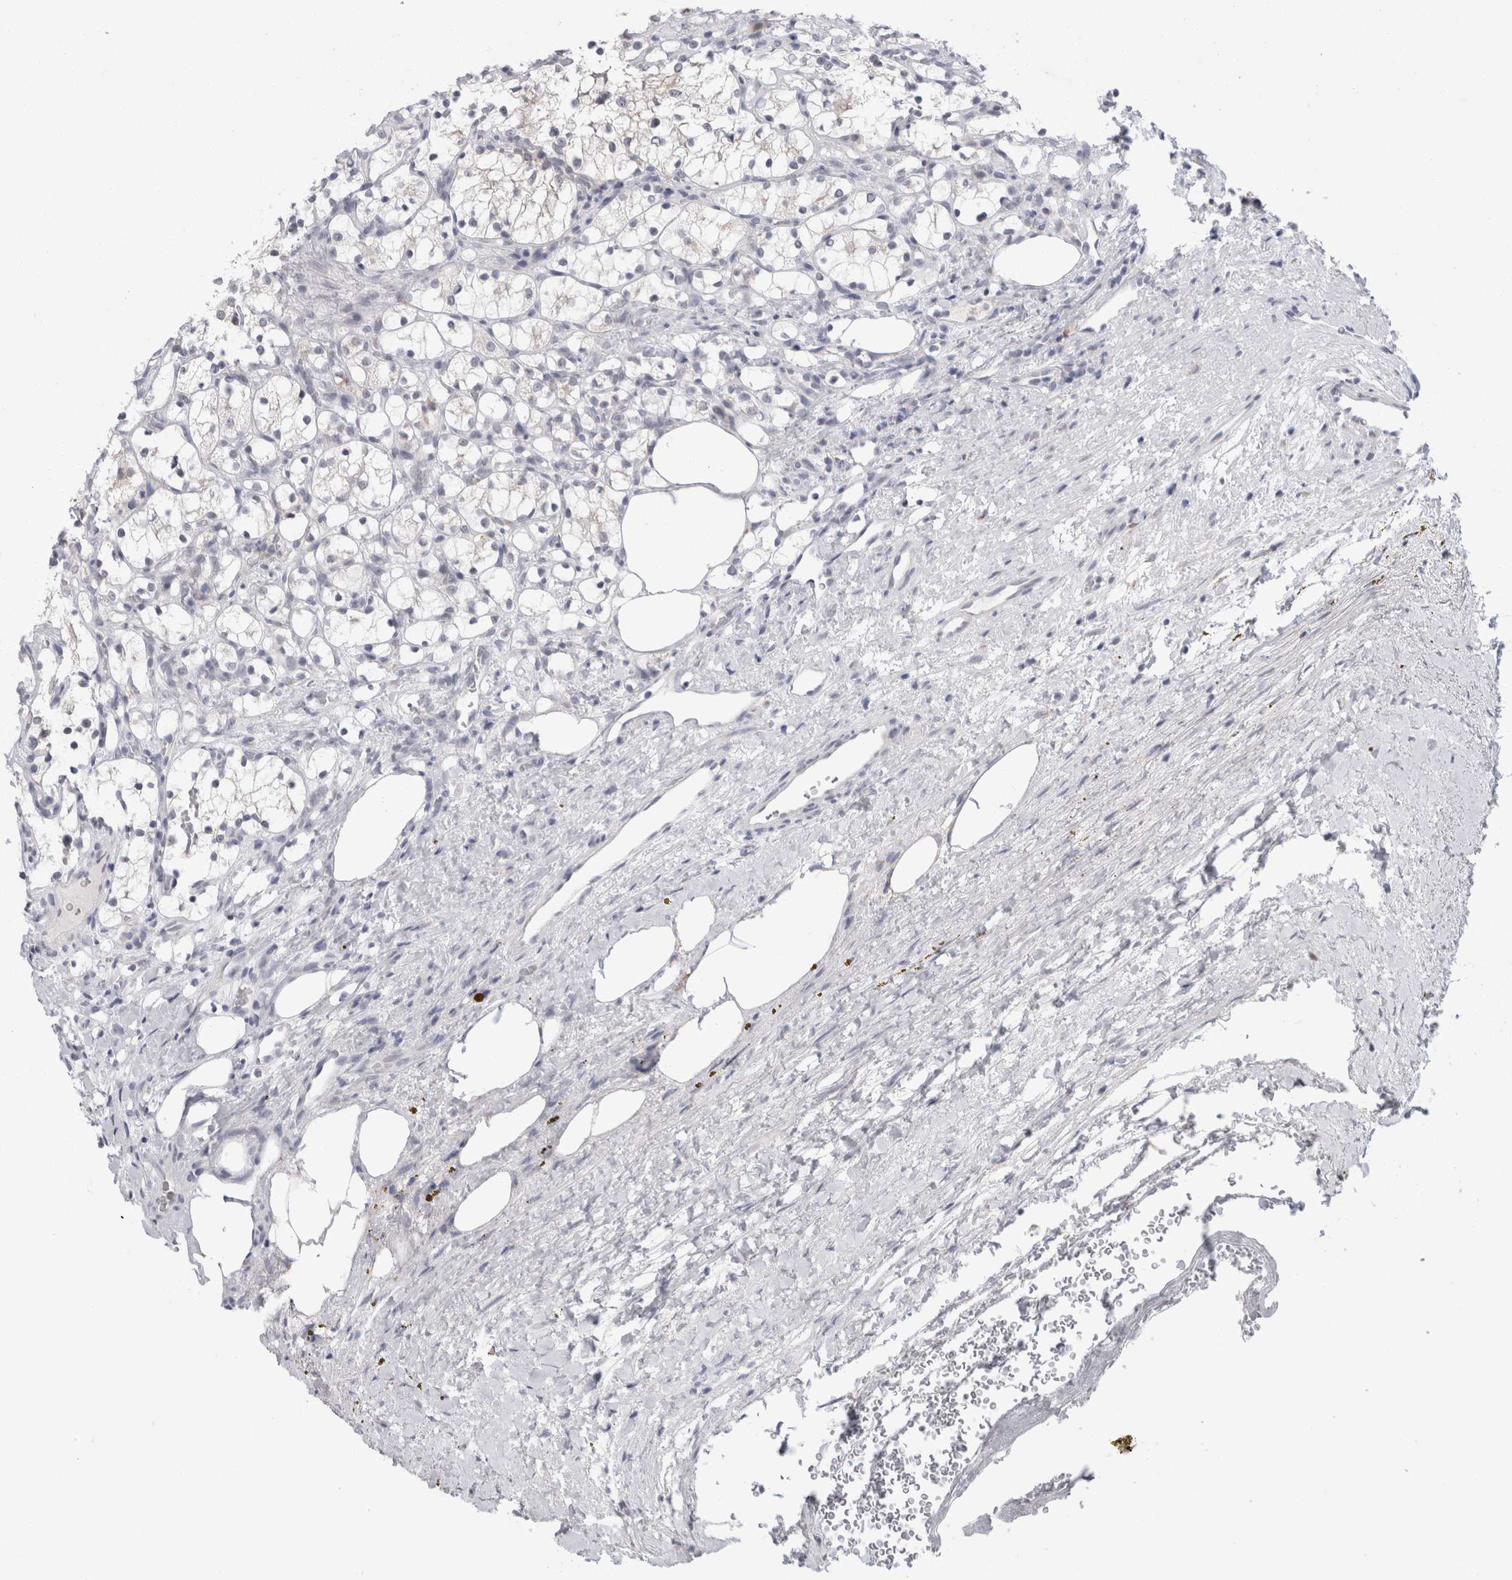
{"staining": {"intensity": "negative", "quantity": "none", "location": "none"}, "tissue": "renal cancer", "cell_type": "Tumor cells", "image_type": "cancer", "snomed": [{"axis": "morphology", "description": "Adenocarcinoma, NOS"}, {"axis": "topography", "description": "Kidney"}], "caption": "This is a photomicrograph of IHC staining of renal cancer (adenocarcinoma), which shows no positivity in tumor cells. (Stains: DAB immunohistochemistry (IHC) with hematoxylin counter stain, Microscopy: brightfield microscopy at high magnification).", "gene": "NIPA1", "patient": {"sex": "female", "age": 69}}